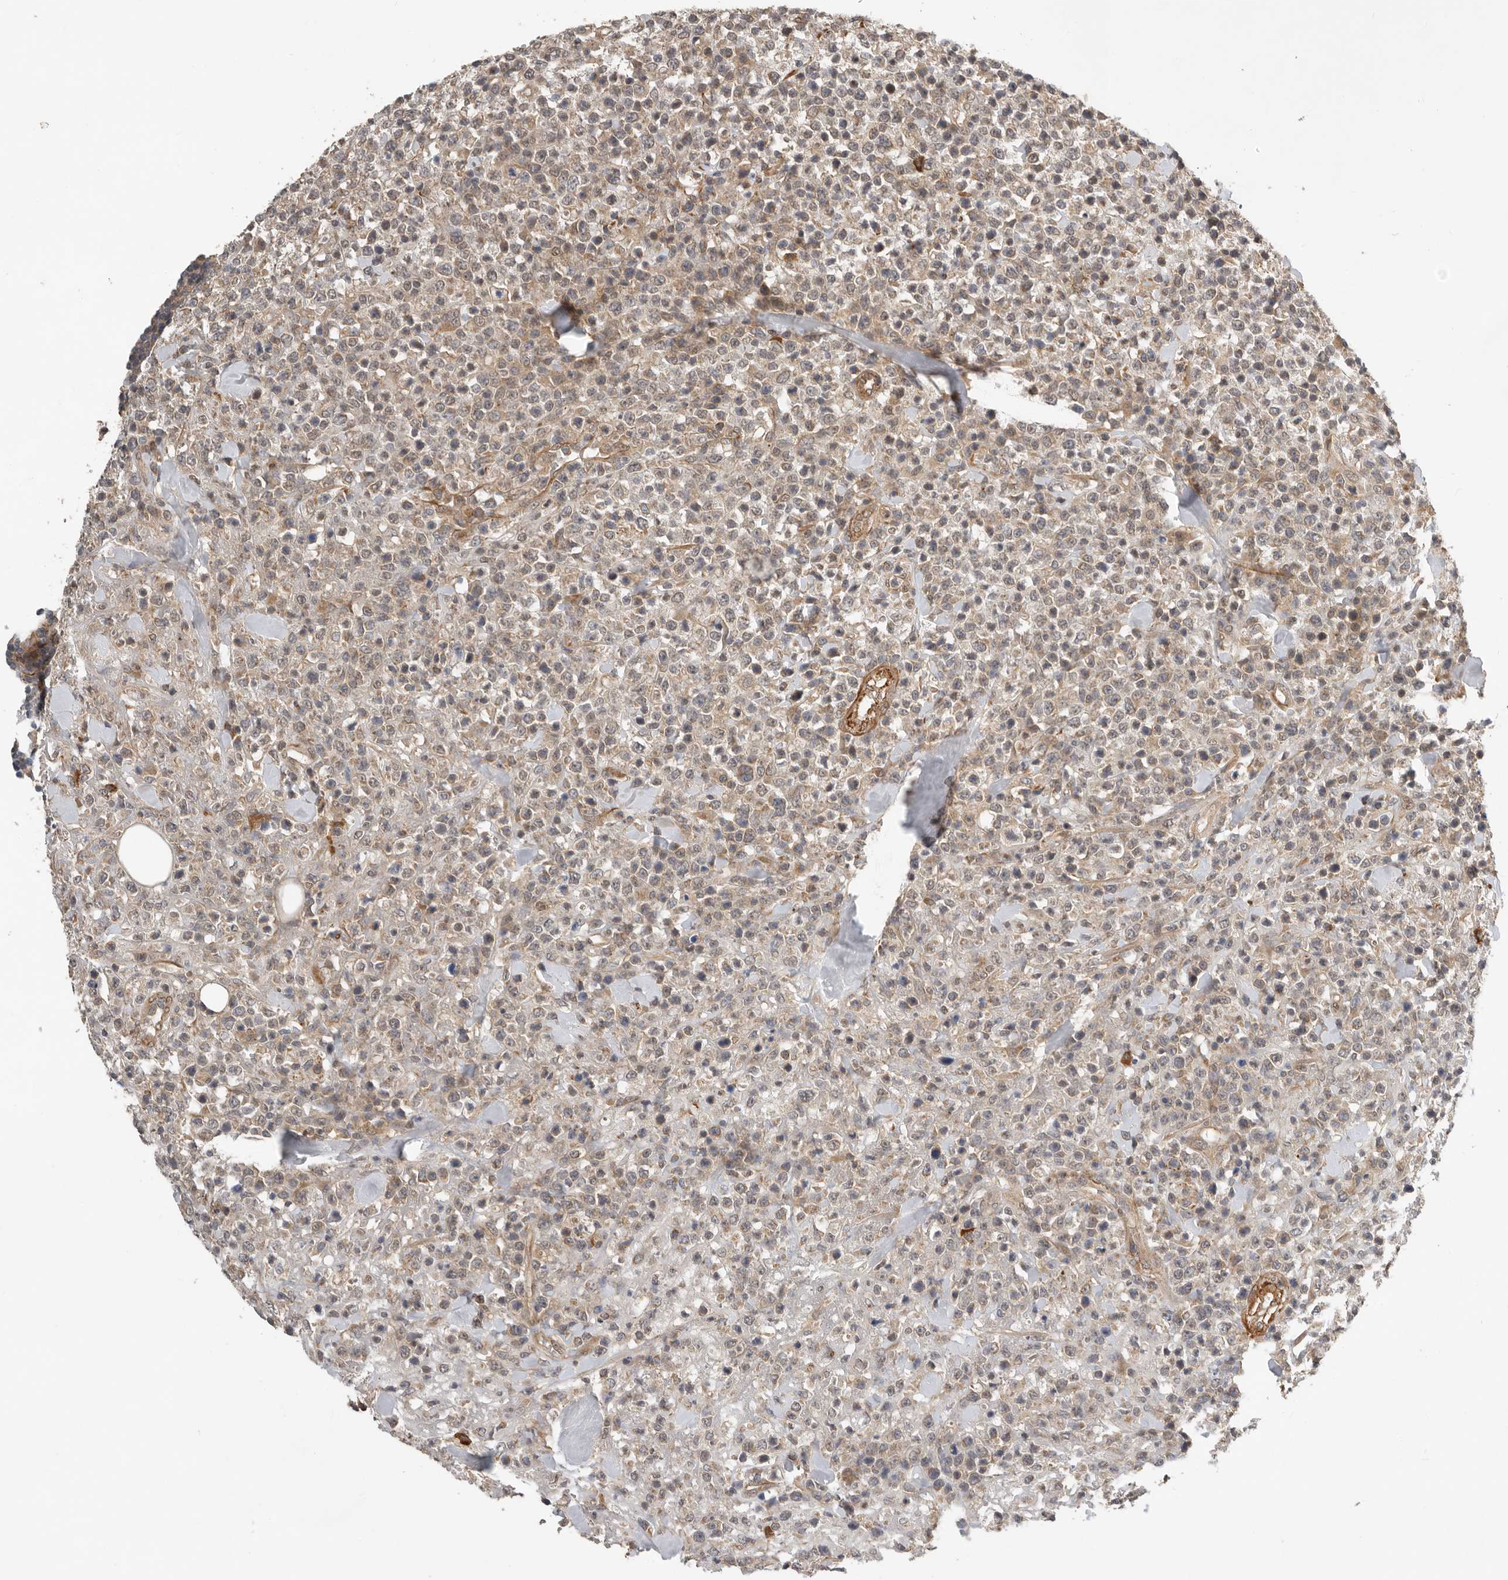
{"staining": {"intensity": "weak", "quantity": "25%-75%", "location": "cytoplasmic/membranous"}, "tissue": "lymphoma", "cell_type": "Tumor cells", "image_type": "cancer", "snomed": [{"axis": "morphology", "description": "Malignant lymphoma, non-Hodgkin's type, High grade"}, {"axis": "topography", "description": "Colon"}], "caption": "IHC of high-grade malignant lymphoma, non-Hodgkin's type exhibits low levels of weak cytoplasmic/membranous positivity in approximately 25%-75% of tumor cells.", "gene": "RNF157", "patient": {"sex": "female", "age": 53}}